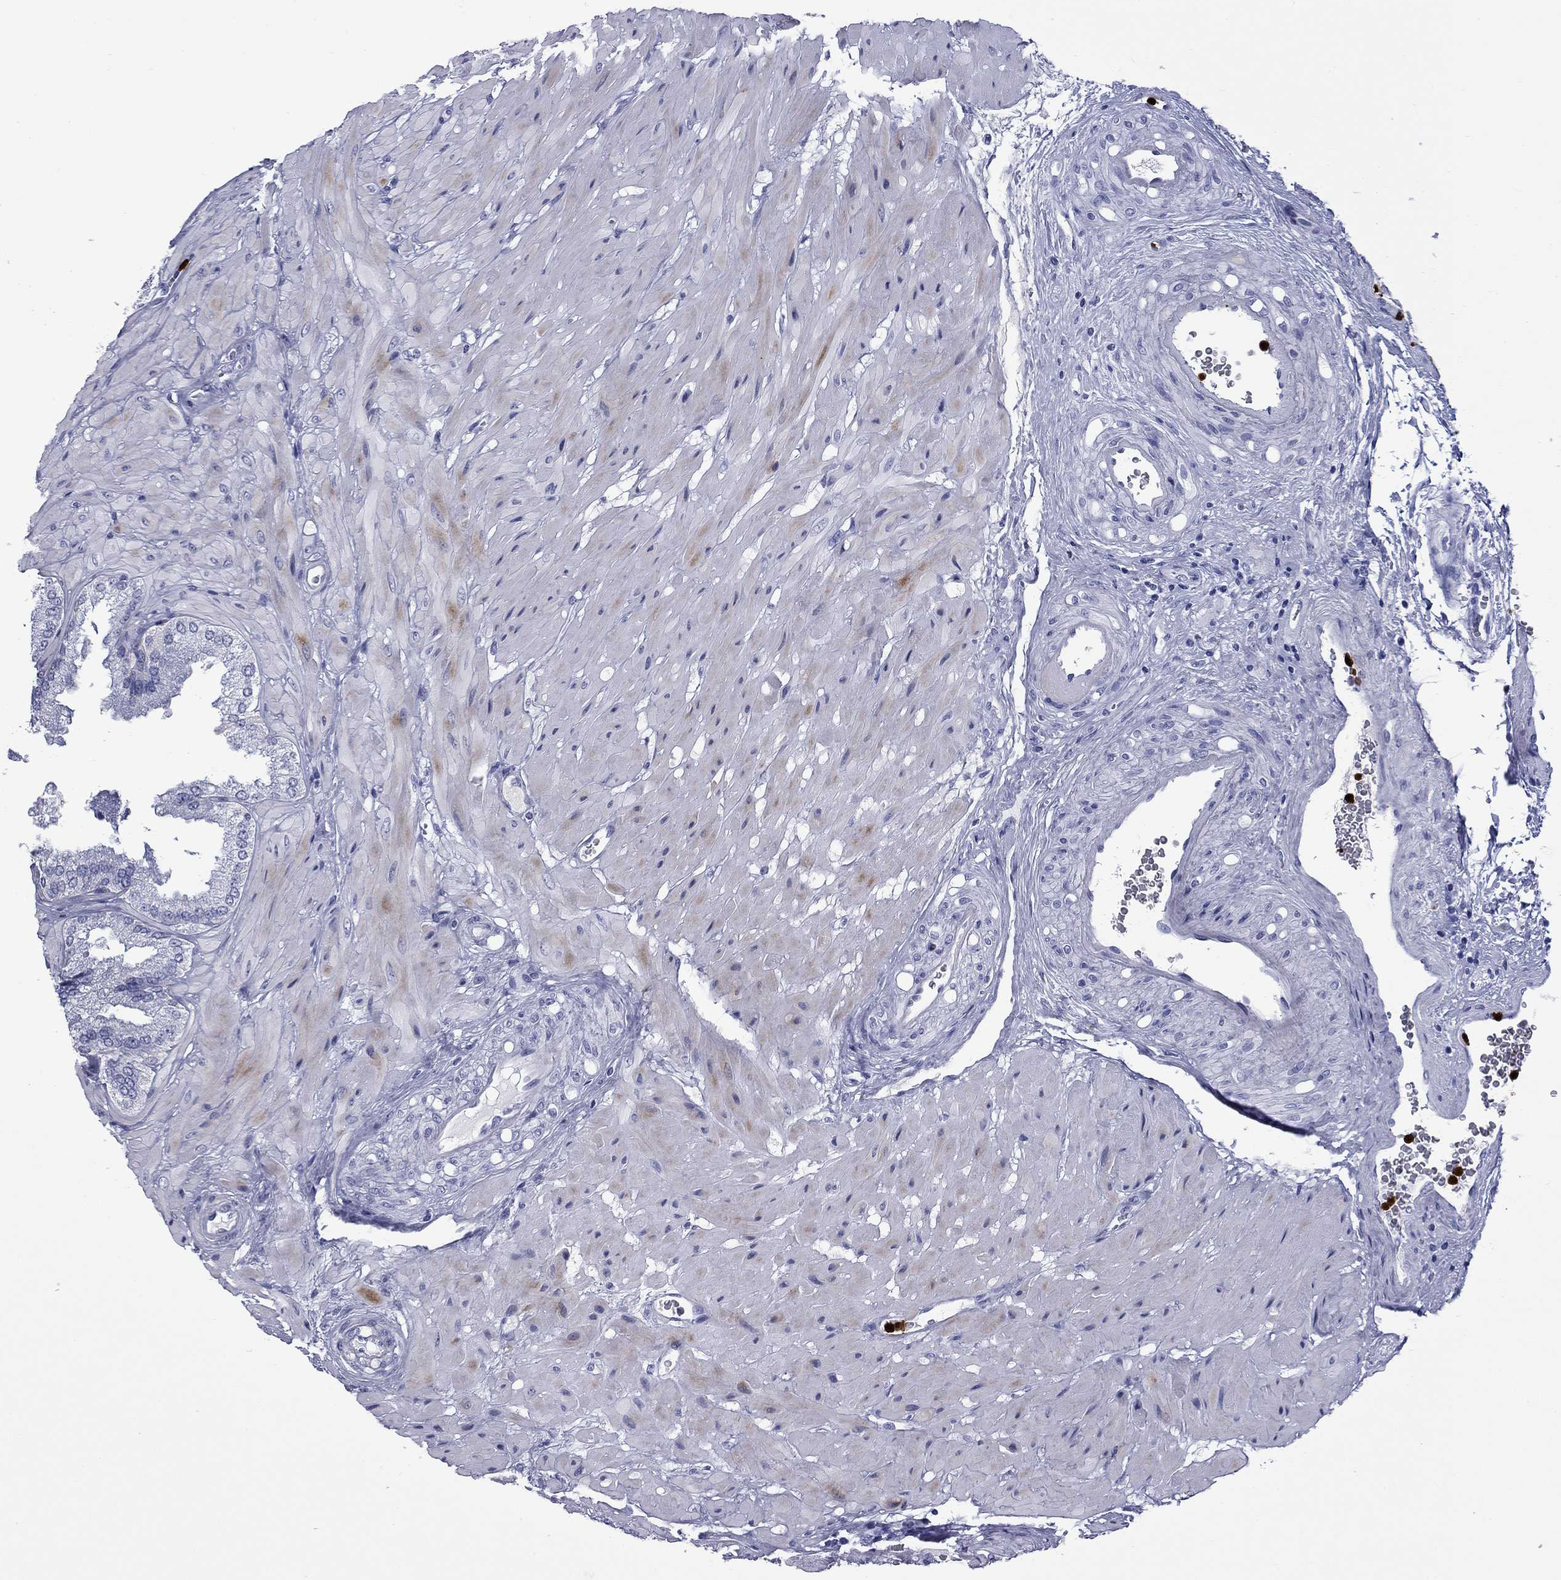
{"staining": {"intensity": "negative", "quantity": "none", "location": "none"}, "tissue": "seminal vesicle", "cell_type": "Glandular cells", "image_type": "normal", "snomed": [{"axis": "morphology", "description": "Normal tissue, NOS"}, {"axis": "topography", "description": "Seminal veicle"}], "caption": "Glandular cells are negative for brown protein staining in unremarkable seminal vesicle. The staining was performed using DAB (3,3'-diaminobenzidine) to visualize the protein expression in brown, while the nuclei were stained in blue with hematoxylin (Magnification: 20x).", "gene": "TRIM29", "patient": {"sex": "male", "age": 37}}